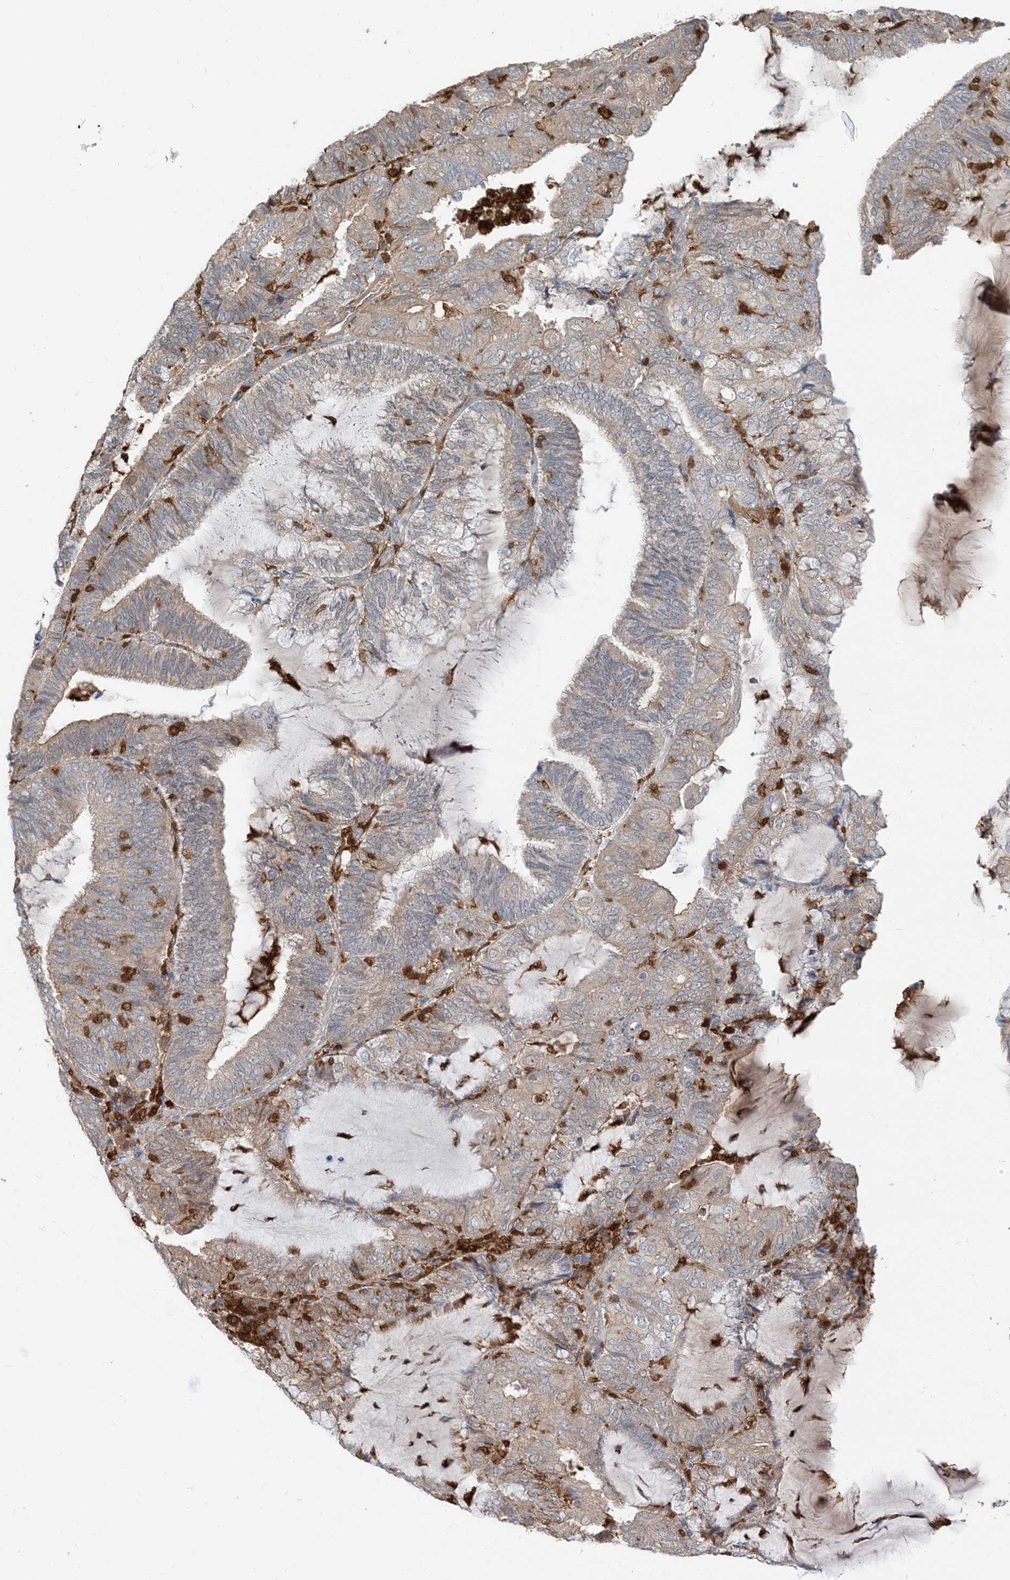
{"staining": {"intensity": "weak", "quantity": "25%-75%", "location": "cytoplasmic/membranous"}, "tissue": "endometrial cancer", "cell_type": "Tumor cells", "image_type": "cancer", "snomed": [{"axis": "morphology", "description": "Adenocarcinoma, NOS"}, {"axis": "topography", "description": "Endometrium"}], "caption": "Endometrial cancer (adenocarcinoma) stained for a protein (brown) displays weak cytoplasmic/membranous positive positivity in about 25%-75% of tumor cells.", "gene": "NAGK", "patient": {"sex": "female", "age": 81}}